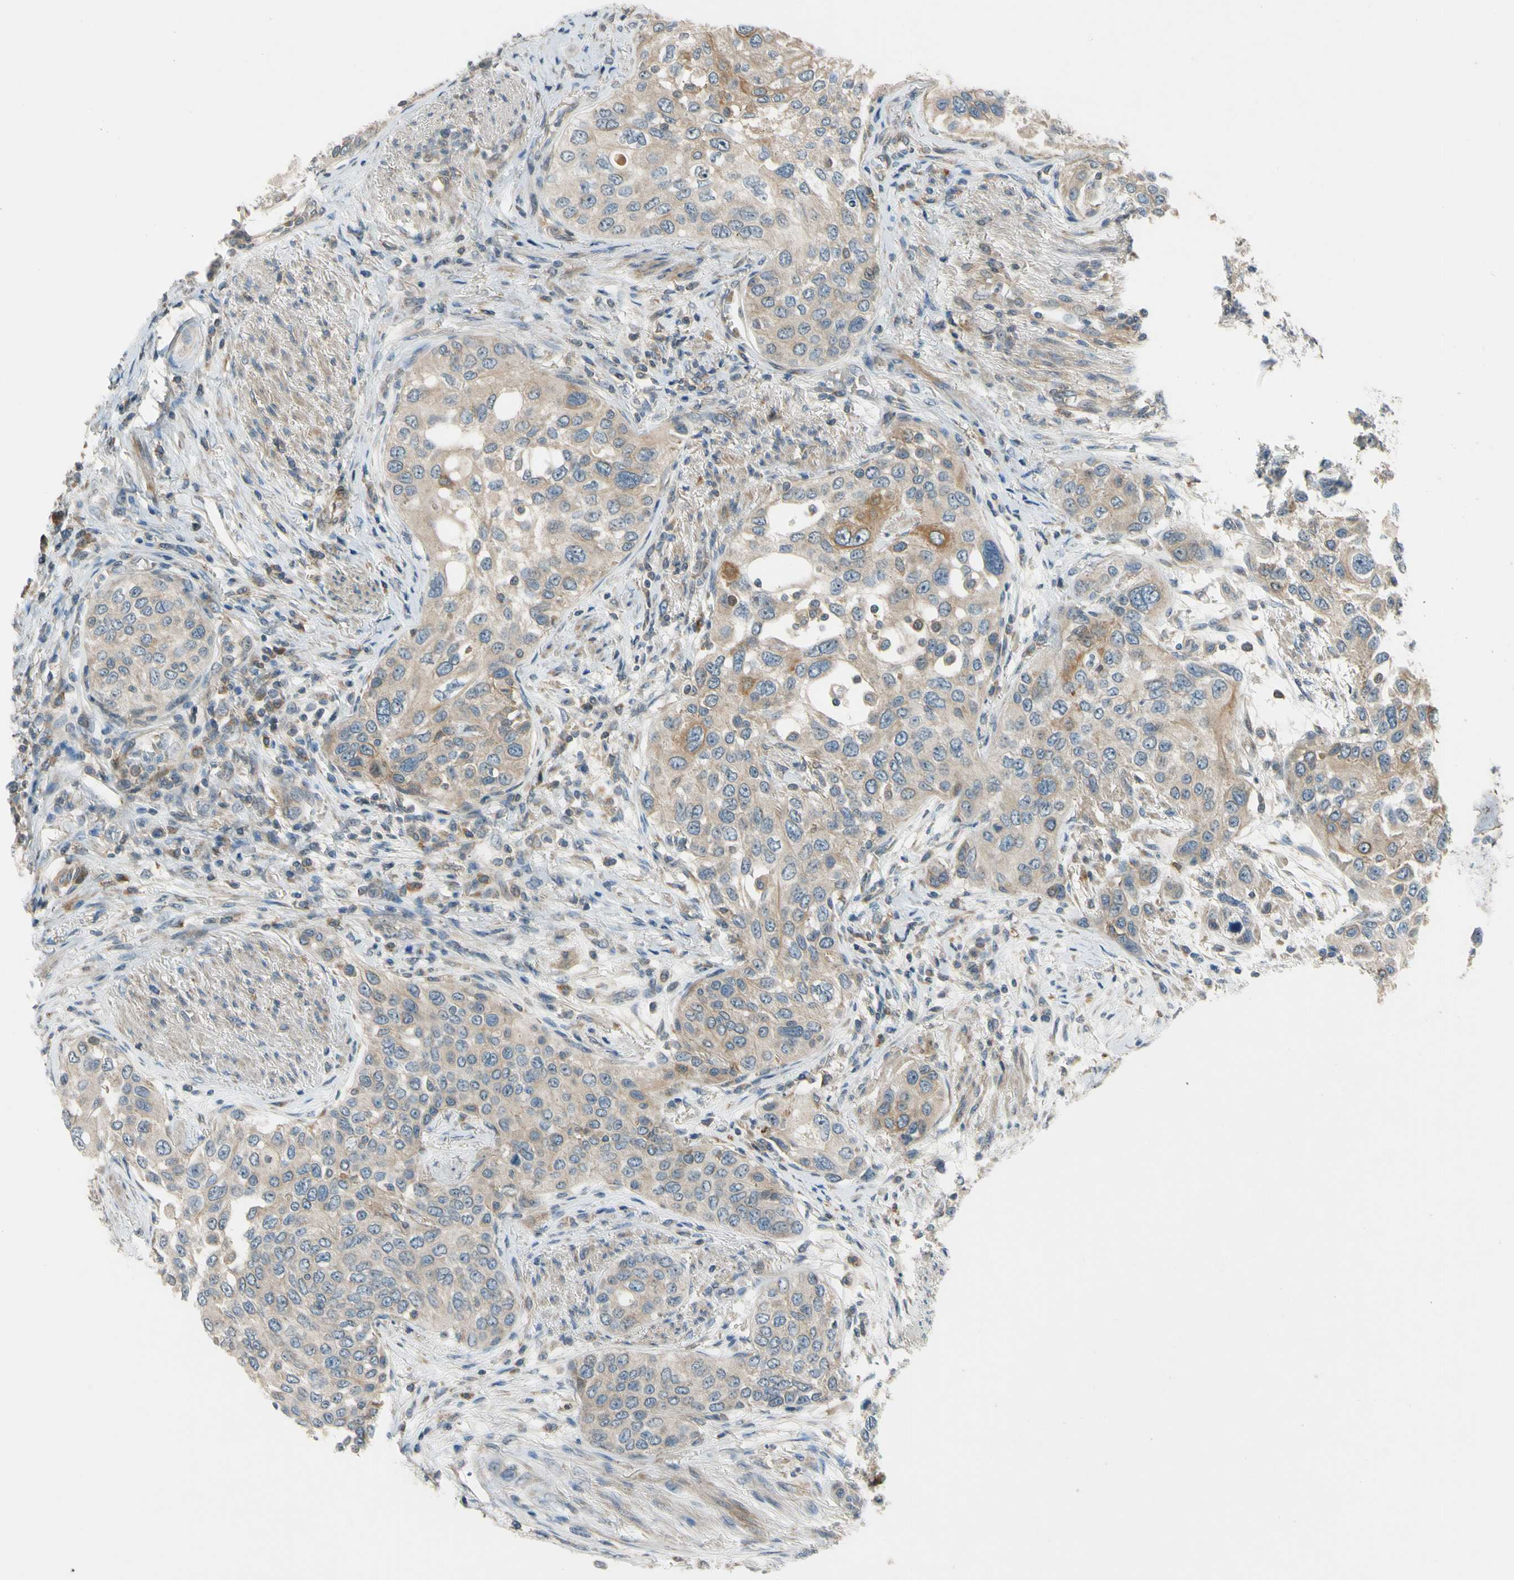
{"staining": {"intensity": "moderate", "quantity": "<25%", "location": "cytoplasmic/membranous"}, "tissue": "urothelial cancer", "cell_type": "Tumor cells", "image_type": "cancer", "snomed": [{"axis": "morphology", "description": "Urothelial carcinoma, High grade"}, {"axis": "topography", "description": "Urinary bladder"}], "caption": "Human urothelial cancer stained with a brown dye reveals moderate cytoplasmic/membranous positive expression in approximately <25% of tumor cells.", "gene": "MST1R", "patient": {"sex": "female", "age": 56}}